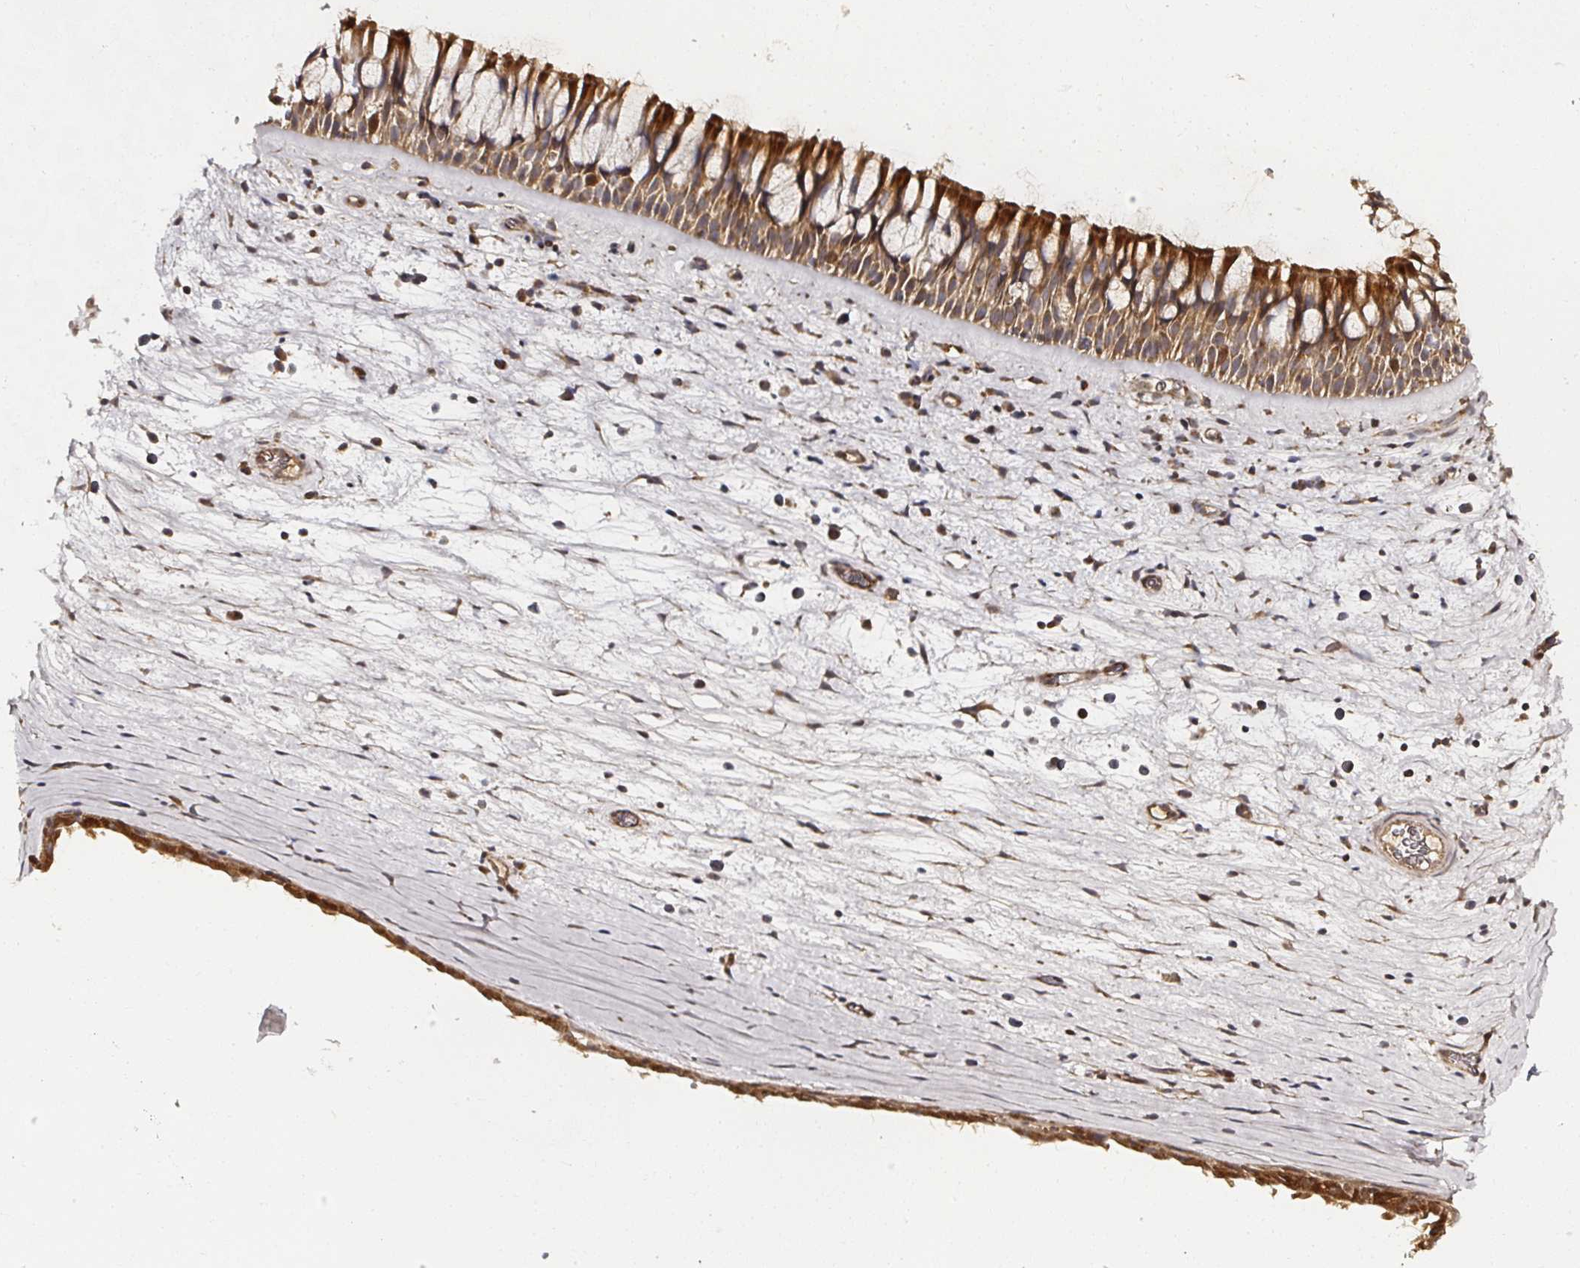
{"staining": {"intensity": "strong", "quantity": ">75%", "location": "cytoplasmic/membranous"}, "tissue": "nasopharynx", "cell_type": "Respiratory epithelial cells", "image_type": "normal", "snomed": [{"axis": "morphology", "description": "Normal tissue, NOS"}, {"axis": "topography", "description": "Nasopharynx"}], "caption": "High-power microscopy captured an IHC micrograph of normal nasopharynx, revealing strong cytoplasmic/membranous expression in approximately >75% of respiratory epithelial cells.", "gene": "ATAD3A", "patient": {"sex": "male", "age": 74}}